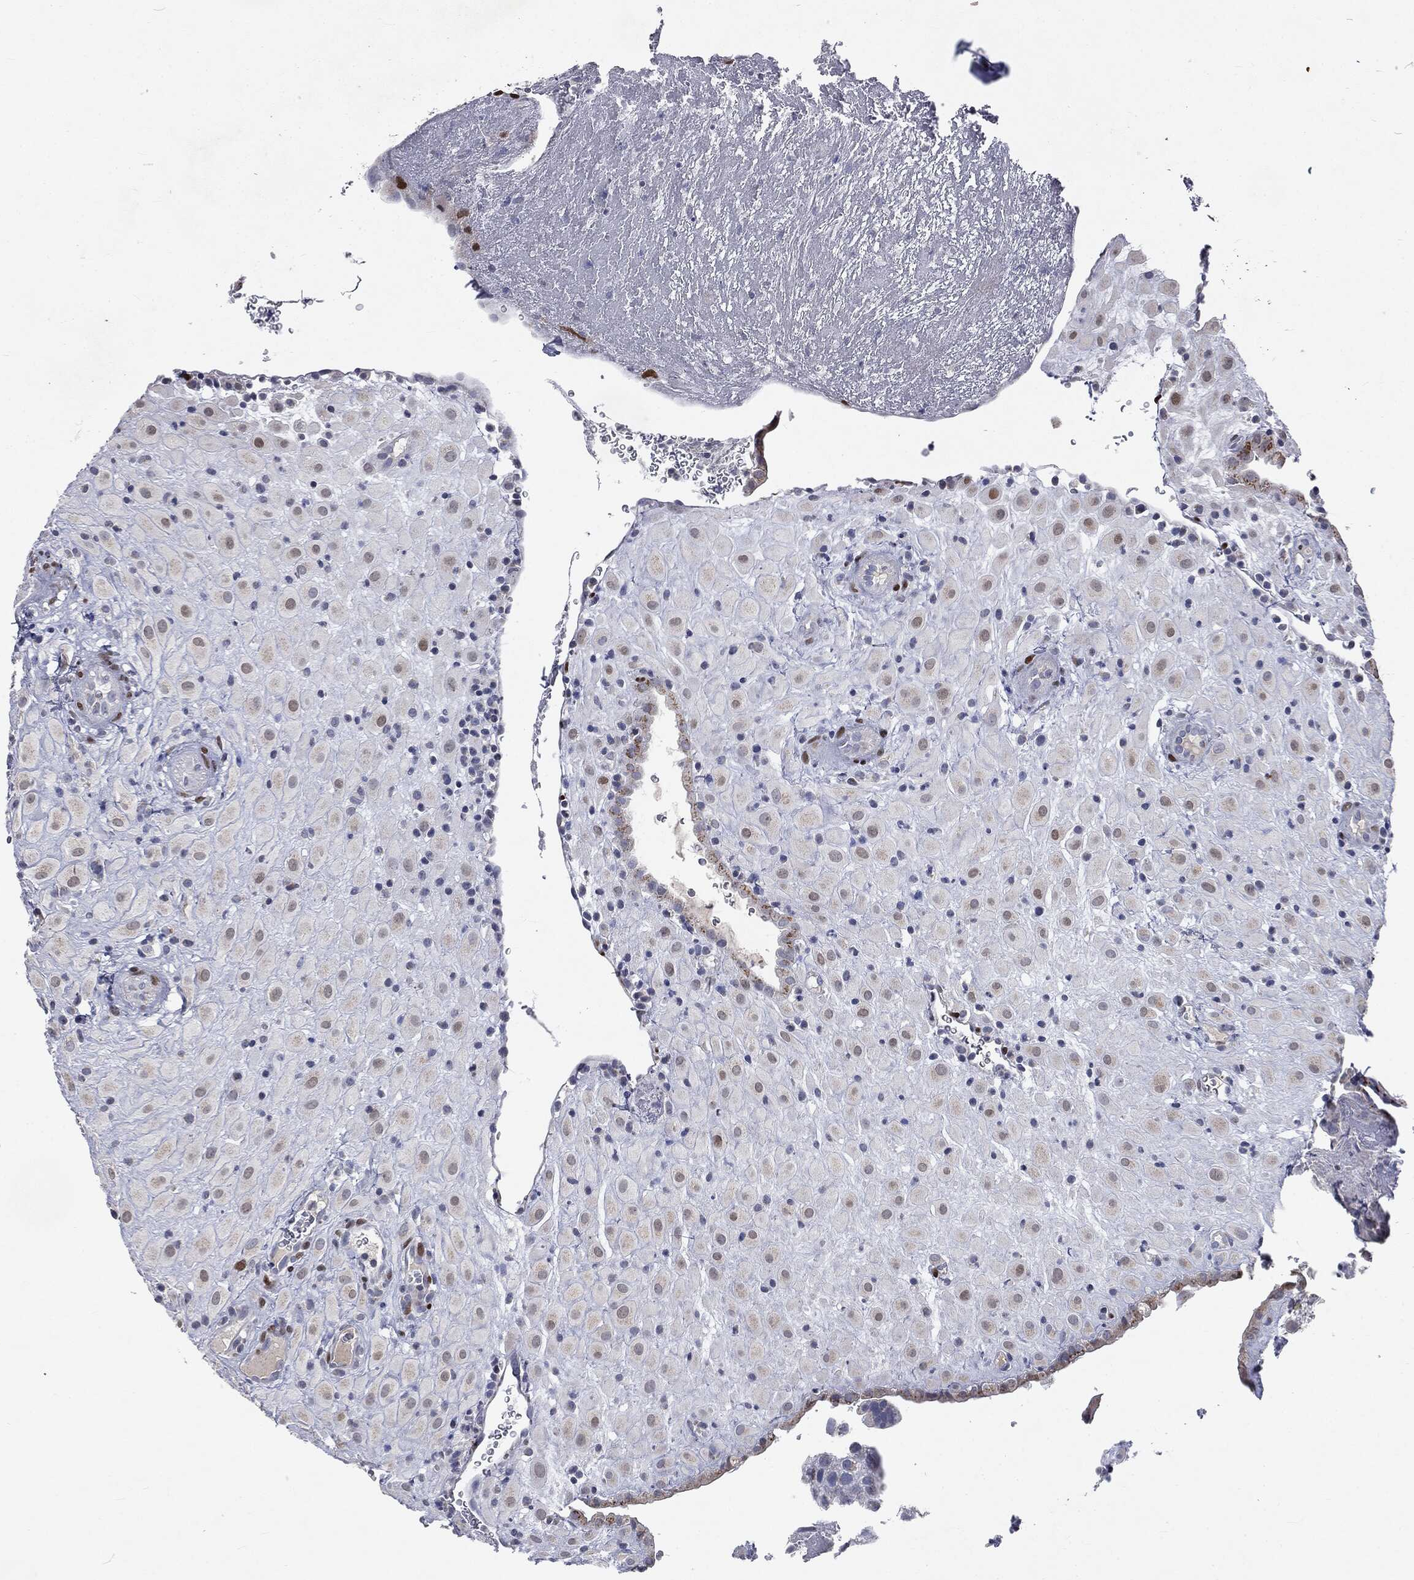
{"staining": {"intensity": "strong", "quantity": "<25%", "location": "nuclear"}, "tissue": "placenta", "cell_type": "Decidual cells", "image_type": "normal", "snomed": [{"axis": "morphology", "description": "Normal tissue, NOS"}, {"axis": "topography", "description": "Placenta"}], "caption": "Immunohistochemical staining of benign placenta reveals medium levels of strong nuclear expression in approximately <25% of decidual cells.", "gene": "CASD1", "patient": {"sex": "female", "age": 19}}